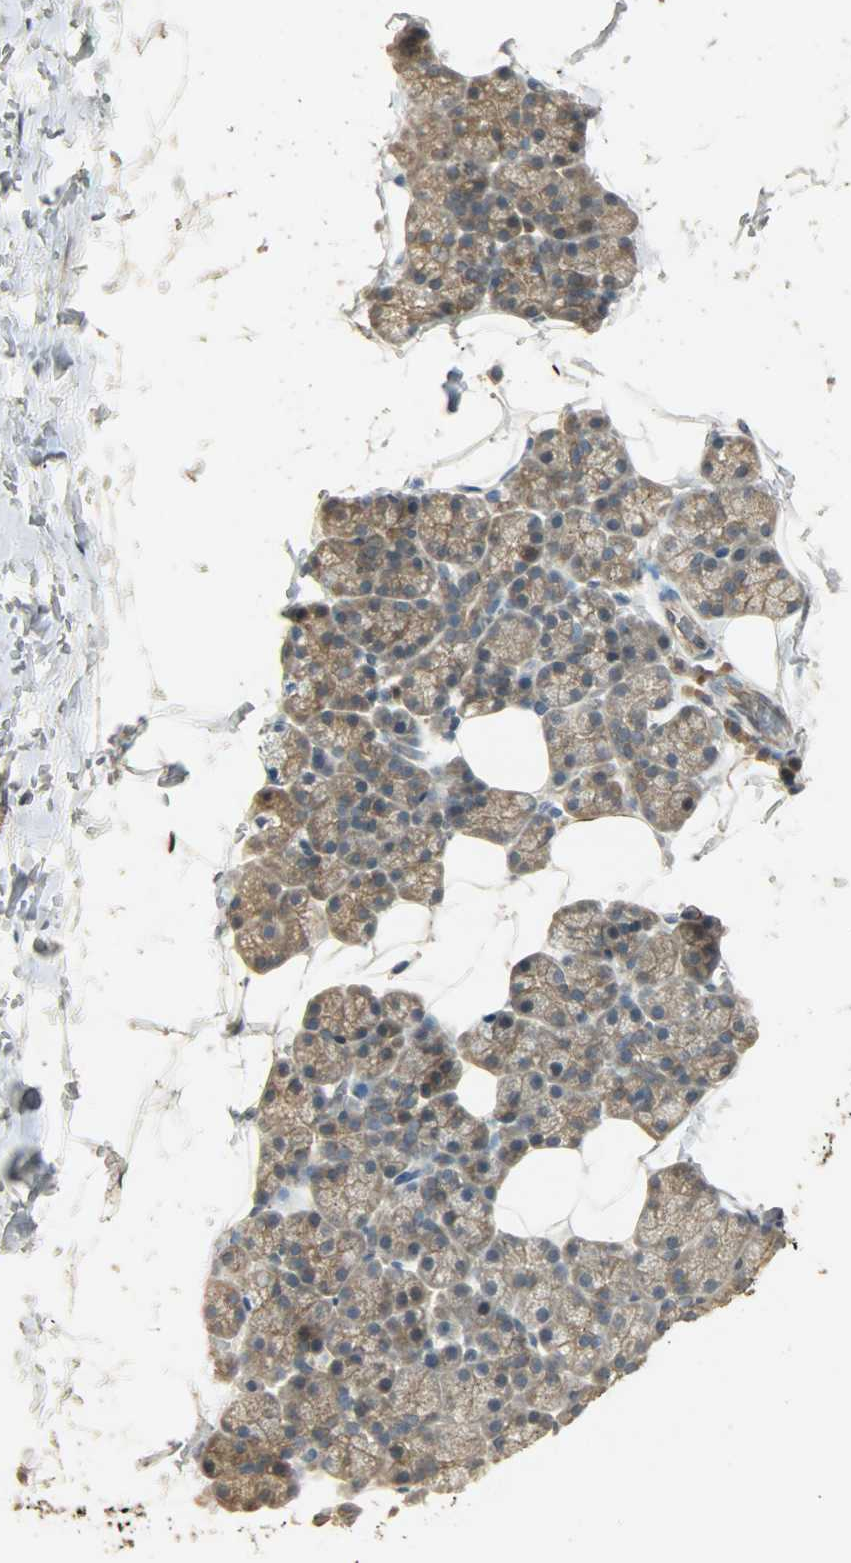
{"staining": {"intensity": "moderate", "quantity": "25%-75%", "location": "cytoplasmic/membranous"}, "tissue": "salivary gland", "cell_type": "Glandular cells", "image_type": "normal", "snomed": [{"axis": "morphology", "description": "Normal tissue, NOS"}, {"axis": "topography", "description": "Lymph node"}, {"axis": "topography", "description": "Salivary gland"}], "caption": "Immunohistochemical staining of normal salivary gland demonstrates moderate cytoplasmic/membranous protein positivity in about 25%-75% of glandular cells. The protein is shown in brown color, while the nuclei are stained blue.", "gene": "ATP2B1", "patient": {"sex": "male", "age": 8}}